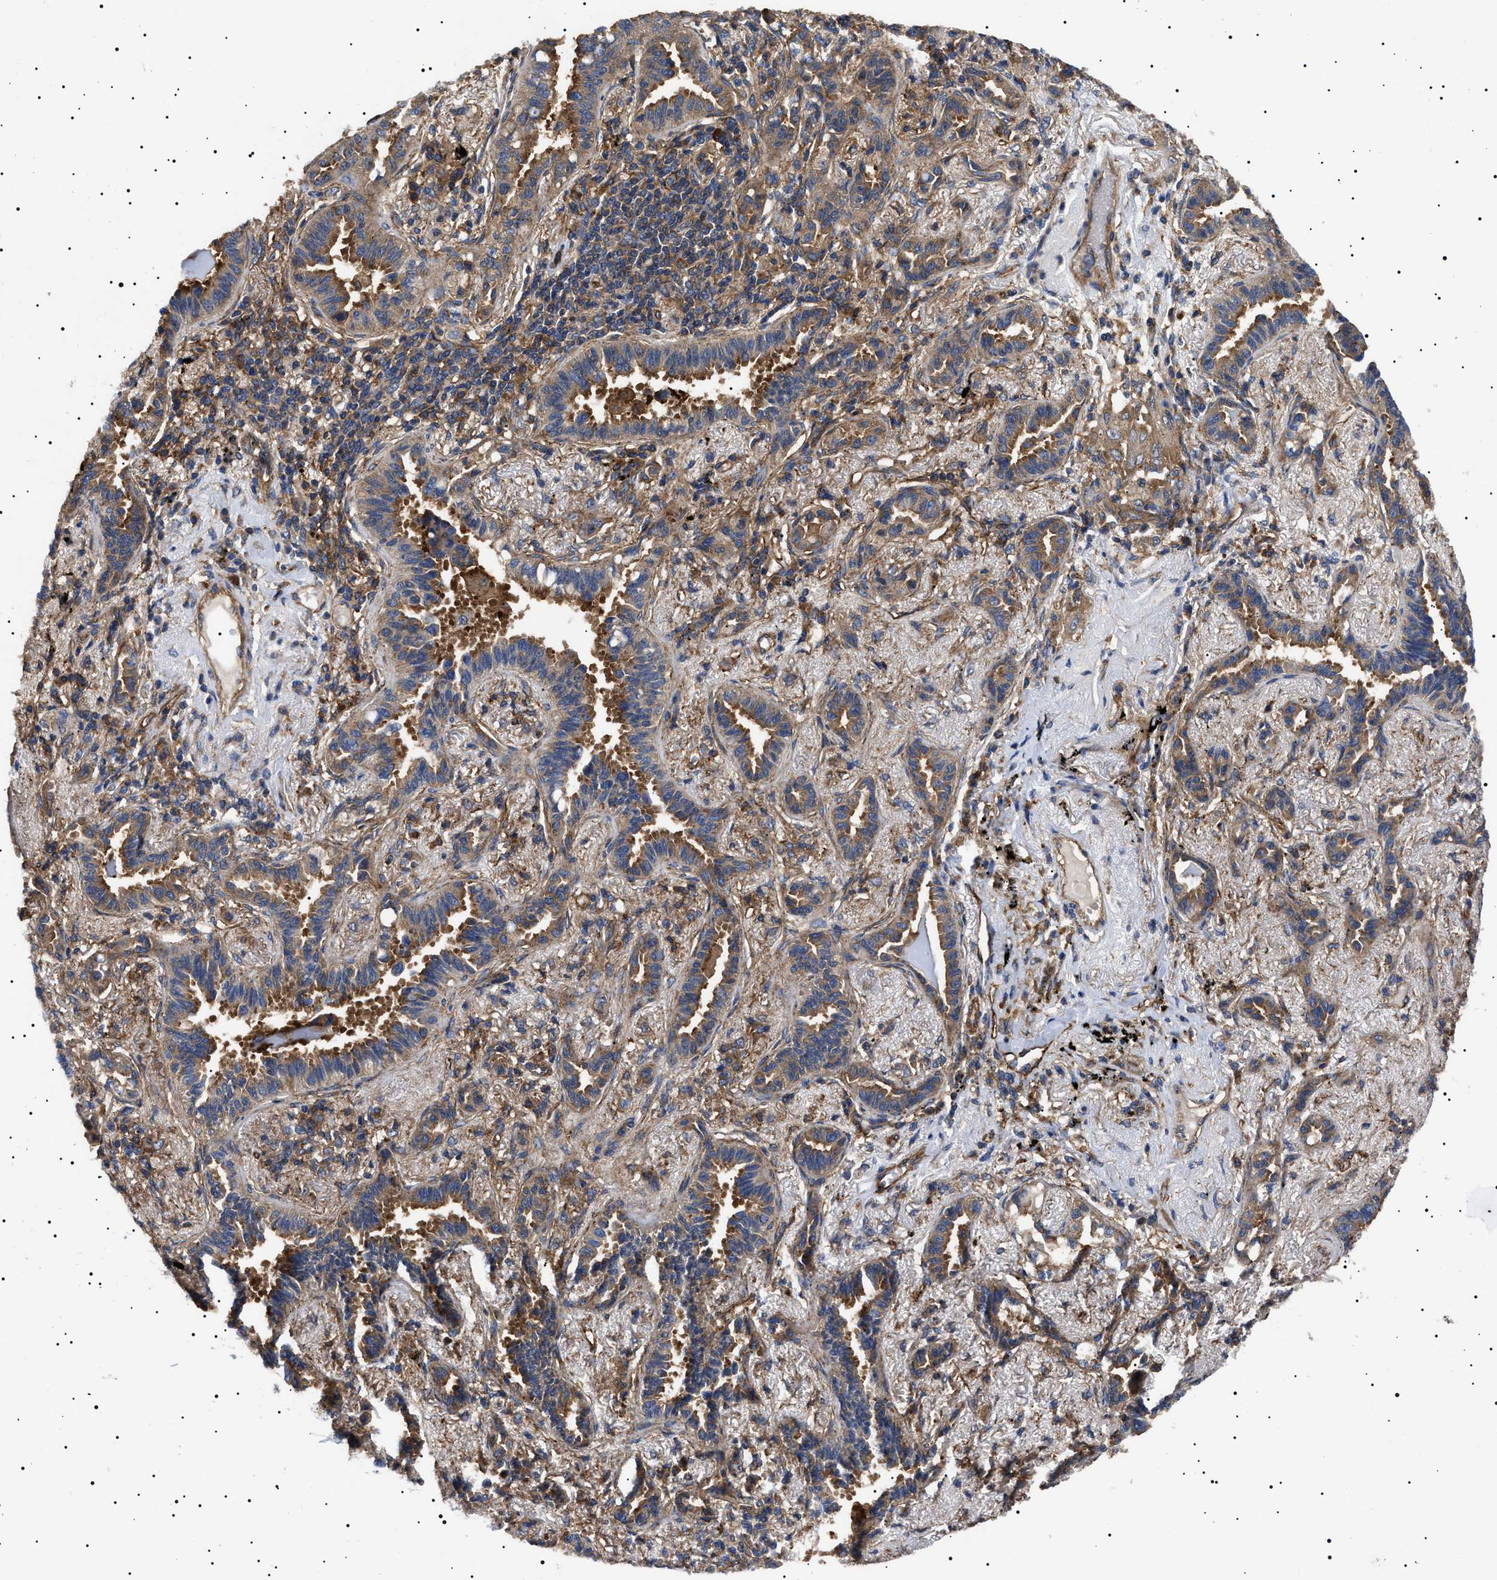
{"staining": {"intensity": "moderate", "quantity": ">75%", "location": "cytoplasmic/membranous"}, "tissue": "lung cancer", "cell_type": "Tumor cells", "image_type": "cancer", "snomed": [{"axis": "morphology", "description": "Adenocarcinoma, NOS"}, {"axis": "topography", "description": "Lung"}], "caption": "IHC (DAB (3,3'-diaminobenzidine)) staining of human lung adenocarcinoma demonstrates moderate cytoplasmic/membranous protein positivity in about >75% of tumor cells.", "gene": "TPP2", "patient": {"sex": "male", "age": 59}}